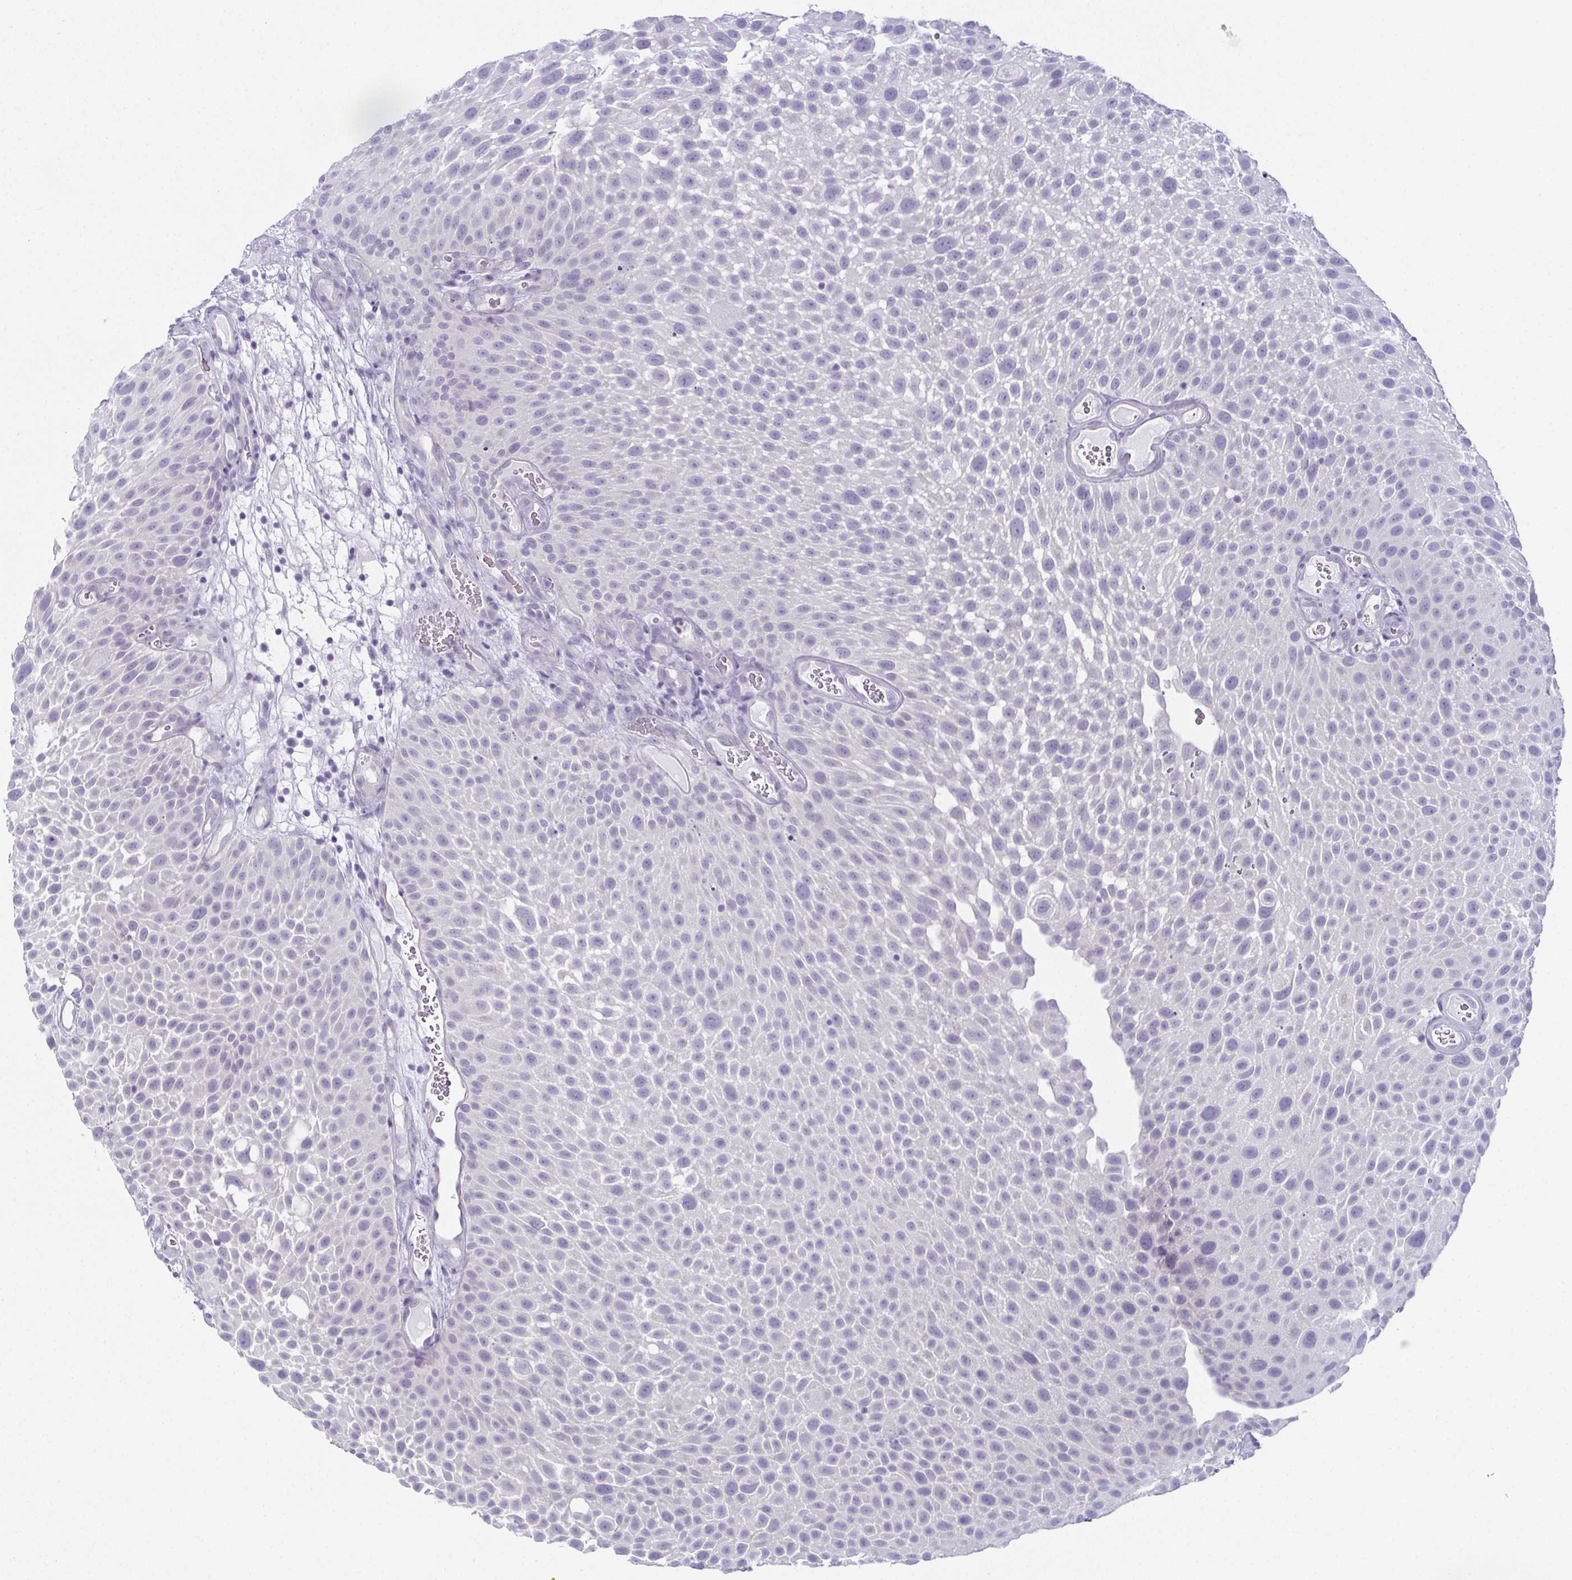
{"staining": {"intensity": "negative", "quantity": "none", "location": "none"}, "tissue": "urothelial cancer", "cell_type": "Tumor cells", "image_type": "cancer", "snomed": [{"axis": "morphology", "description": "Urothelial carcinoma, Low grade"}, {"axis": "topography", "description": "Urinary bladder"}], "caption": "There is no significant expression in tumor cells of urothelial carcinoma (low-grade).", "gene": "ENKUR", "patient": {"sex": "male", "age": 72}}